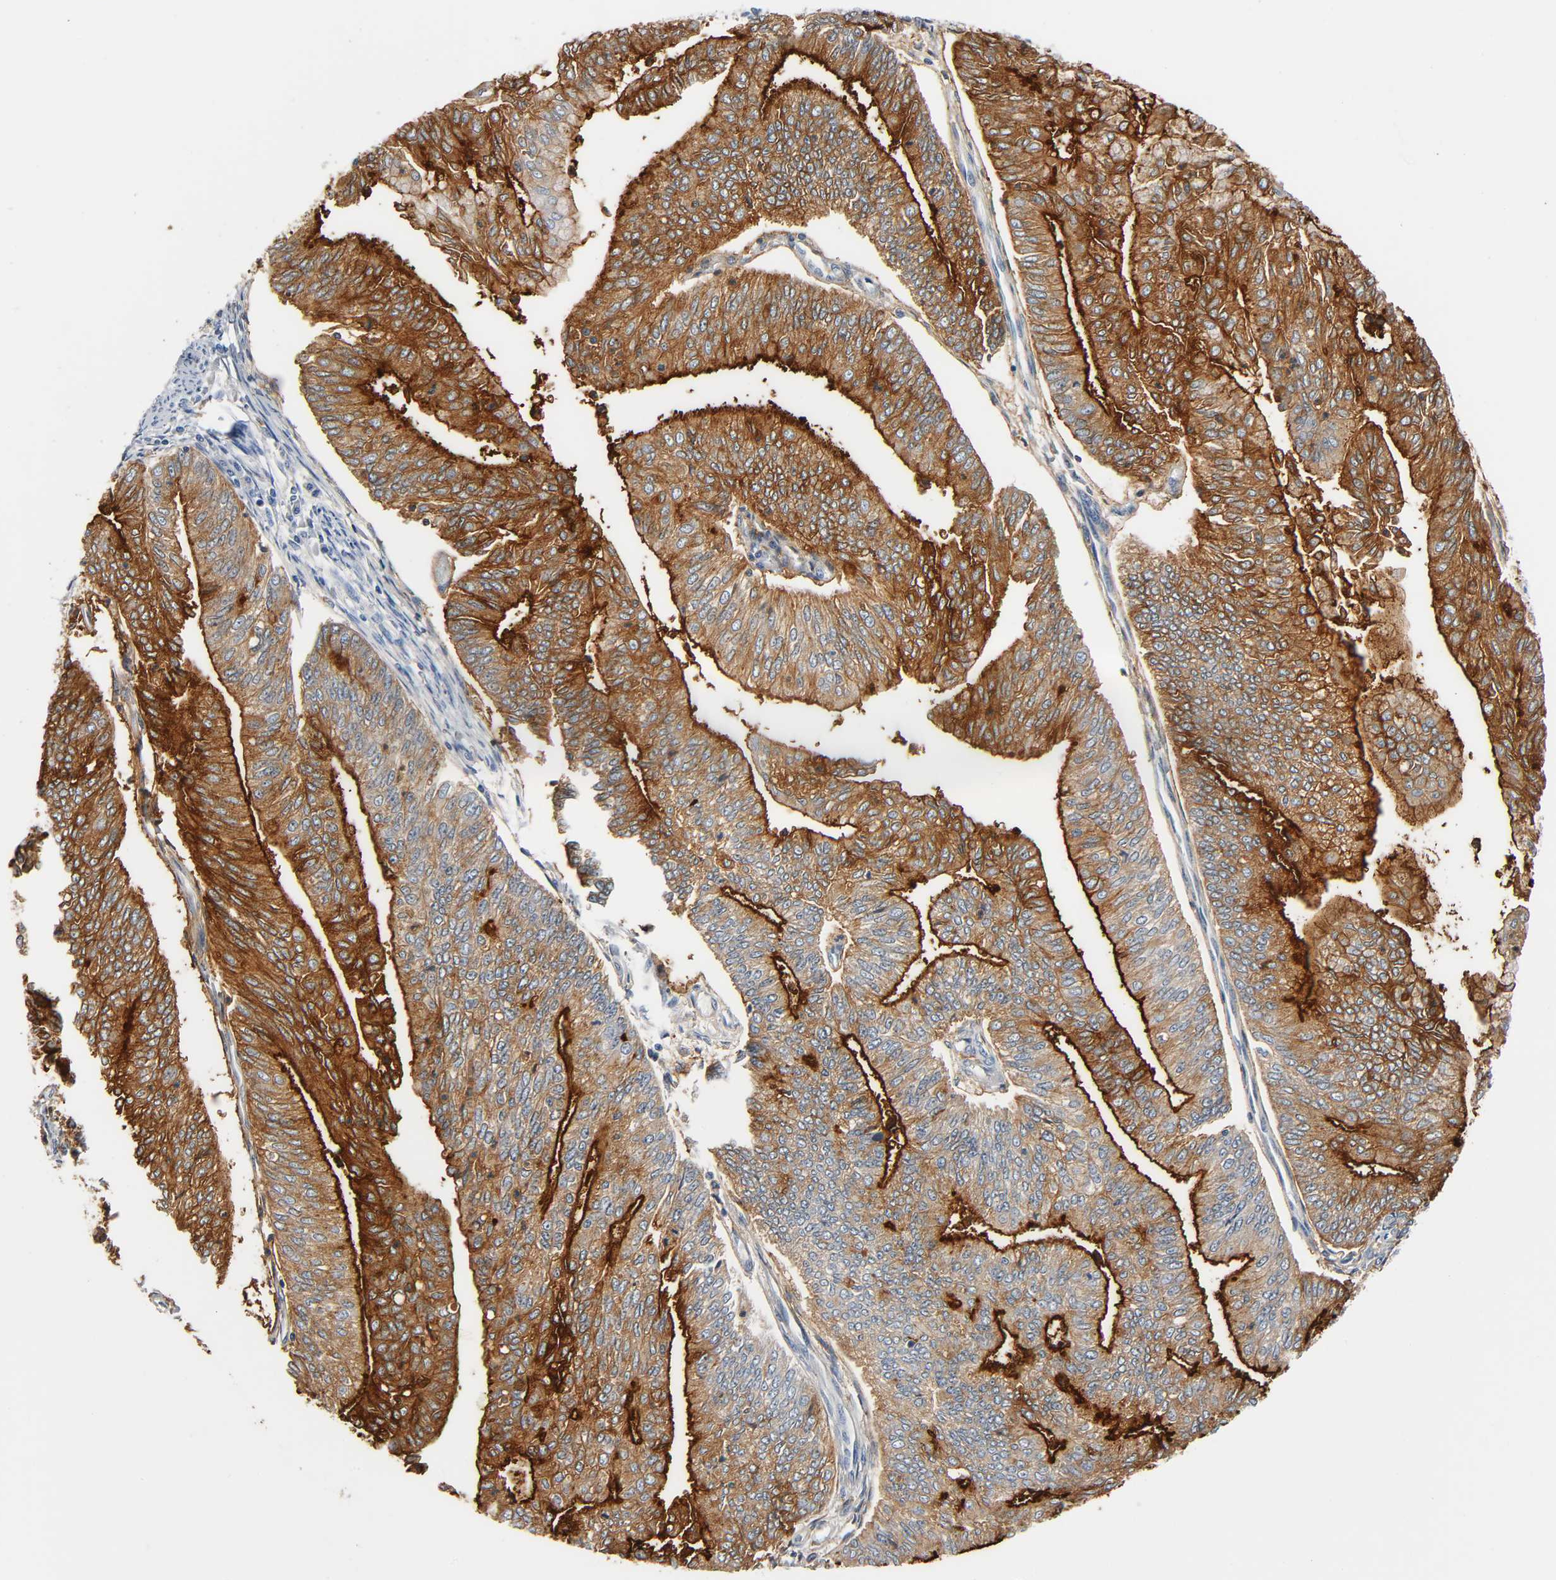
{"staining": {"intensity": "strong", "quantity": ">75%", "location": "cytoplasmic/membranous"}, "tissue": "endometrial cancer", "cell_type": "Tumor cells", "image_type": "cancer", "snomed": [{"axis": "morphology", "description": "Adenocarcinoma, NOS"}, {"axis": "topography", "description": "Endometrium"}], "caption": "There is high levels of strong cytoplasmic/membranous positivity in tumor cells of endometrial cancer, as demonstrated by immunohistochemical staining (brown color).", "gene": "ANPEP", "patient": {"sex": "female", "age": 59}}